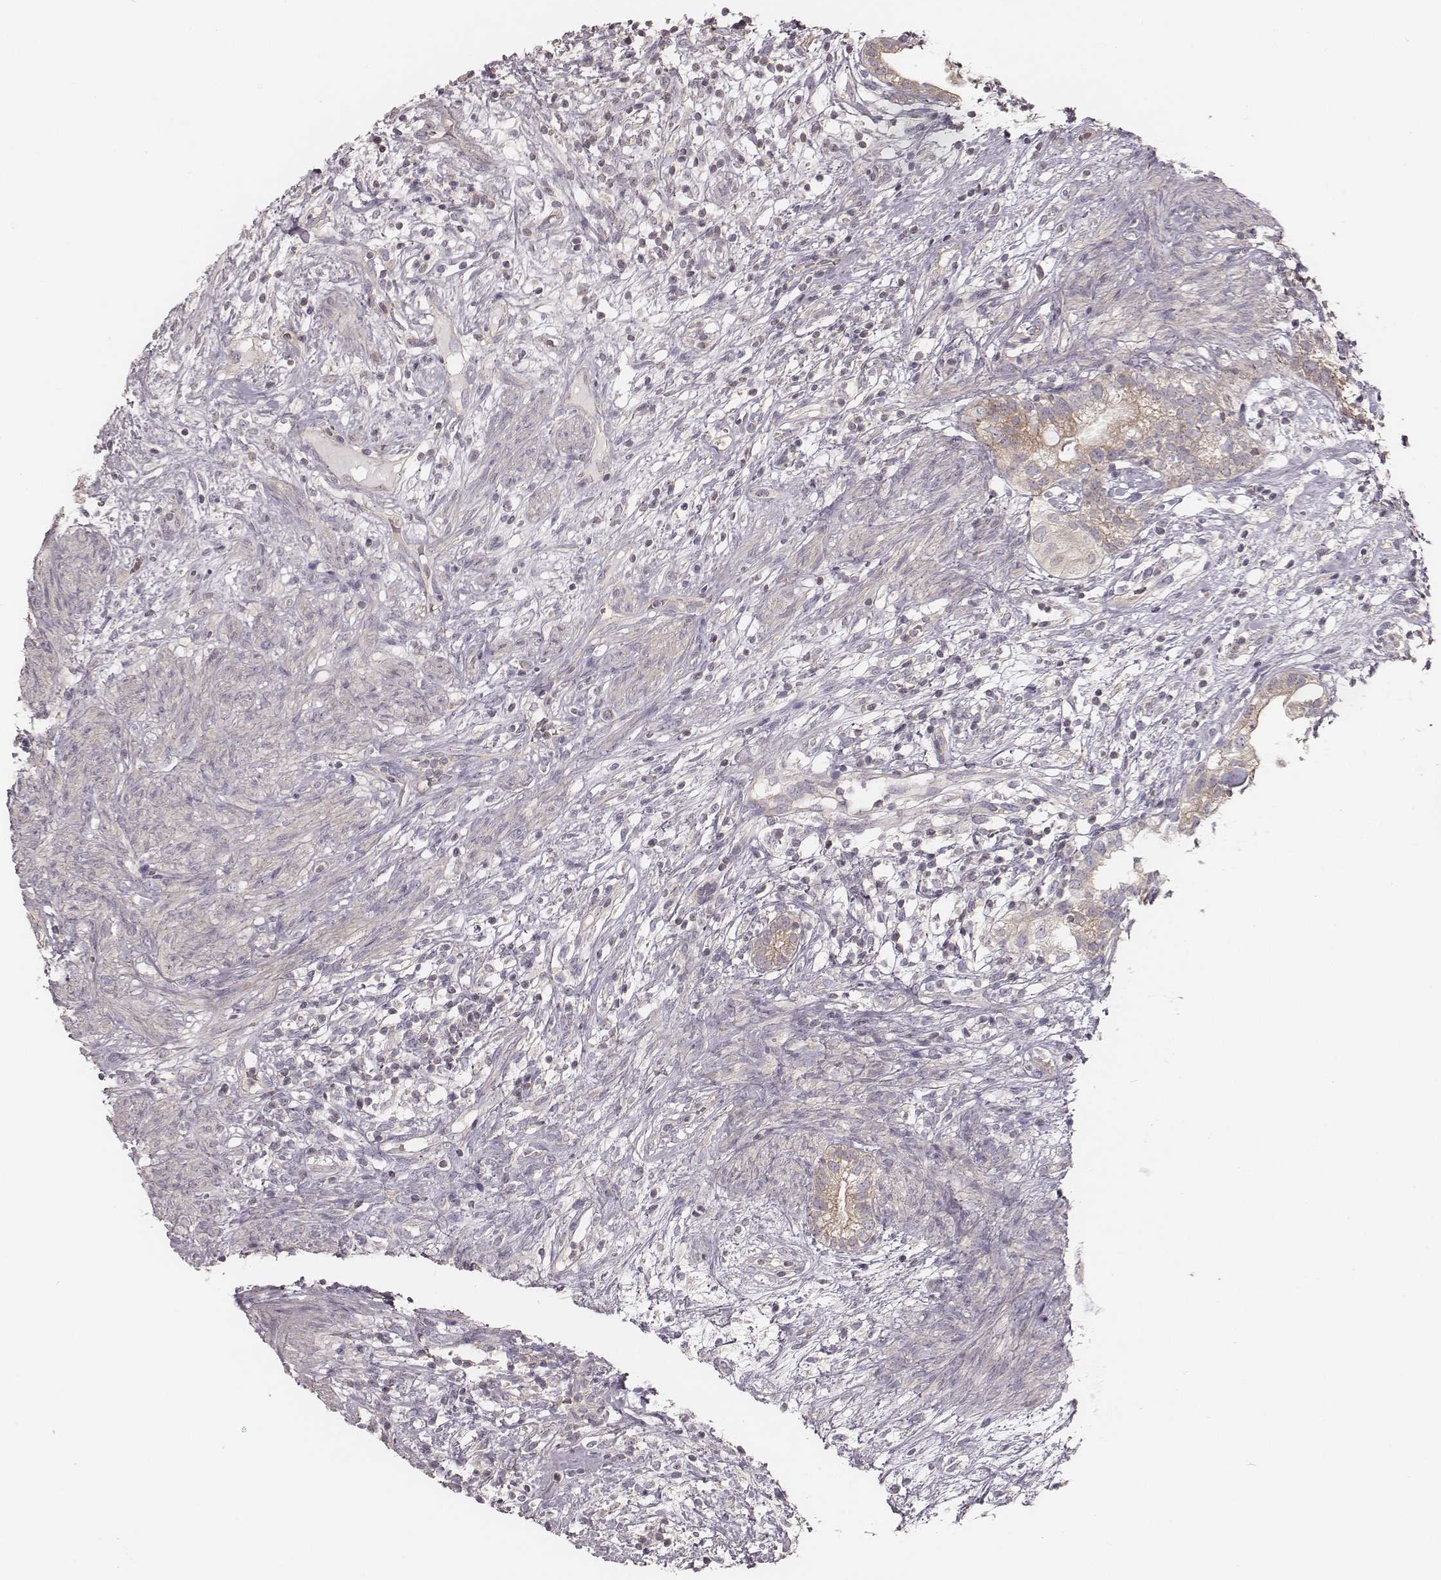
{"staining": {"intensity": "negative", "quantity": "none", "location": "none"}, "tissue": "testis cancer", "cell_type": "Tumor cells", "image_type": "cancer", "snomed": [{"axis": "morphology", "description": "Seminoma, NOS"}, {"axis": "morphology", "description": "Carcinoma, Embryonal, NOS"}, {"axis": "topography", "description": "Testis"}], "caption": "IHC of testis cancer exhibits no staining in tumor cells.", "gene": "TDRD5", "patient": {"sex": "male", "age": 41}}